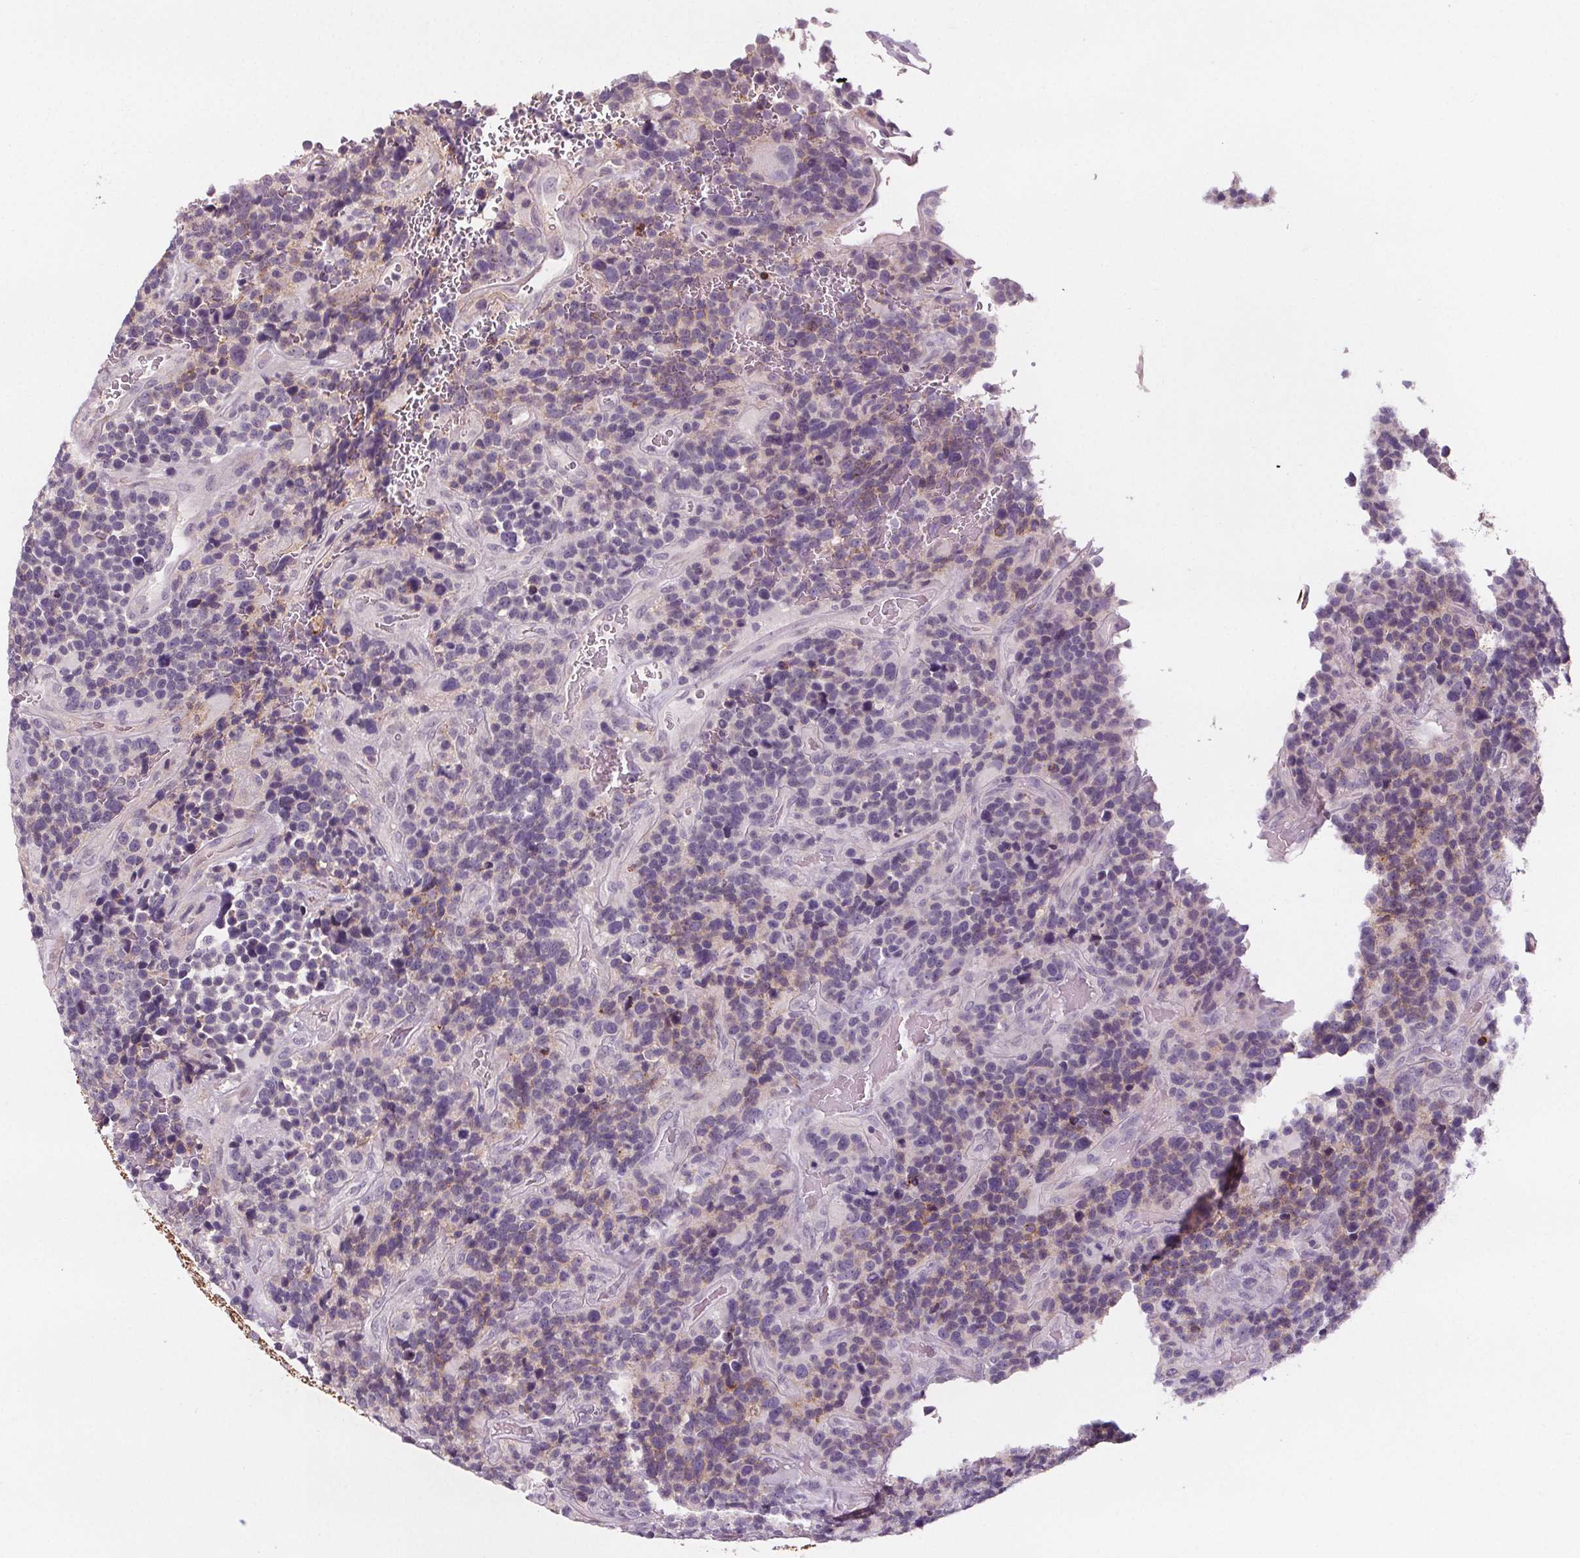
{"staining": {"intensity": "weak", "quantity": "<25%", "location": "cytoplasmic/membranous"}, "tissue": "glioma", "cell_type": "Tumor cells", "image_type": "cancer", "snomed": [{"axis": "morphology", "description": "Glioma, malignant, High grade"}, {"axis": "topography", "description": "Brain"}], "caption": "This is a micrograph of immunohistochemistry (IHC) staining of high-grade glioma (malignant), which shows no positivity in tumor cells. The staining is performed using DAB (3,3'-diaminobenzidine) brown chromogen with nuclei counter-stained in using hematoxylin.", "gene": "ATP1A1", "patient": {"sex": "male", "age": 33}}